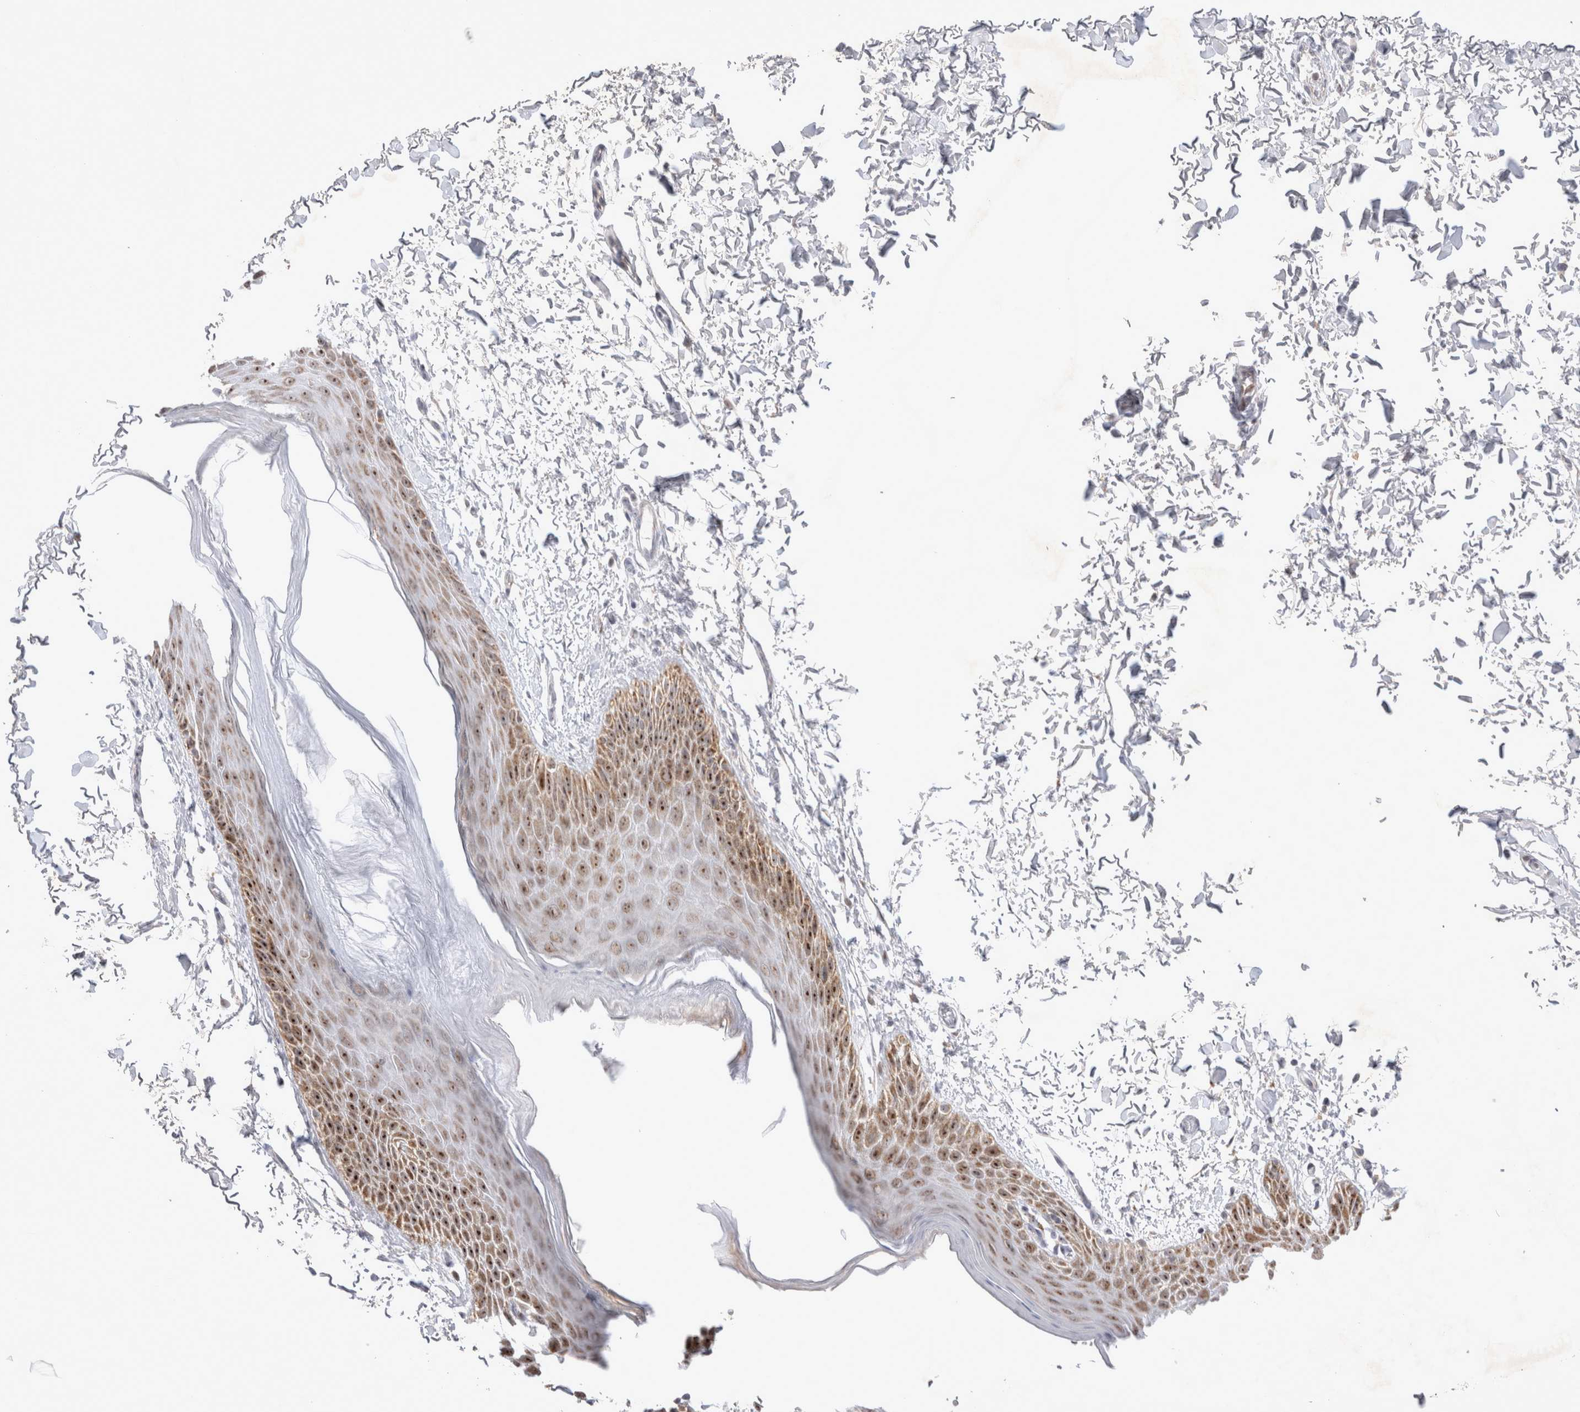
{"staining": {"intensity": "moderate", "quantity": ">75%", "location": "cytoplasmic/membranous,nuclear"}, "tissue": "skin", "cell_type": "Epidermal cells", "image_type": "normal", "snomed": [{"axis": "morphology", "description": "Normal tissue, NOS"}, {"axis": "topography", "description": "Anal"}, {"axis": "topography", "description": "Peripheral nerve tissue"}], "caption": "An immunohistochemistry (IHC) histopathology image of benign tissue is shown. Protein staining in brown labels moderate cytoplasmic/membranous,nuclear positivity in skin within epidermal cells. Using DAB (3,3'-diaminobenzidine) (brown) and hematoxylin (blue) stains, captured at high magnification using brightfield microscopy.", "gene": "MRPL37", "patient": {"sex": "male", "age": 44}}